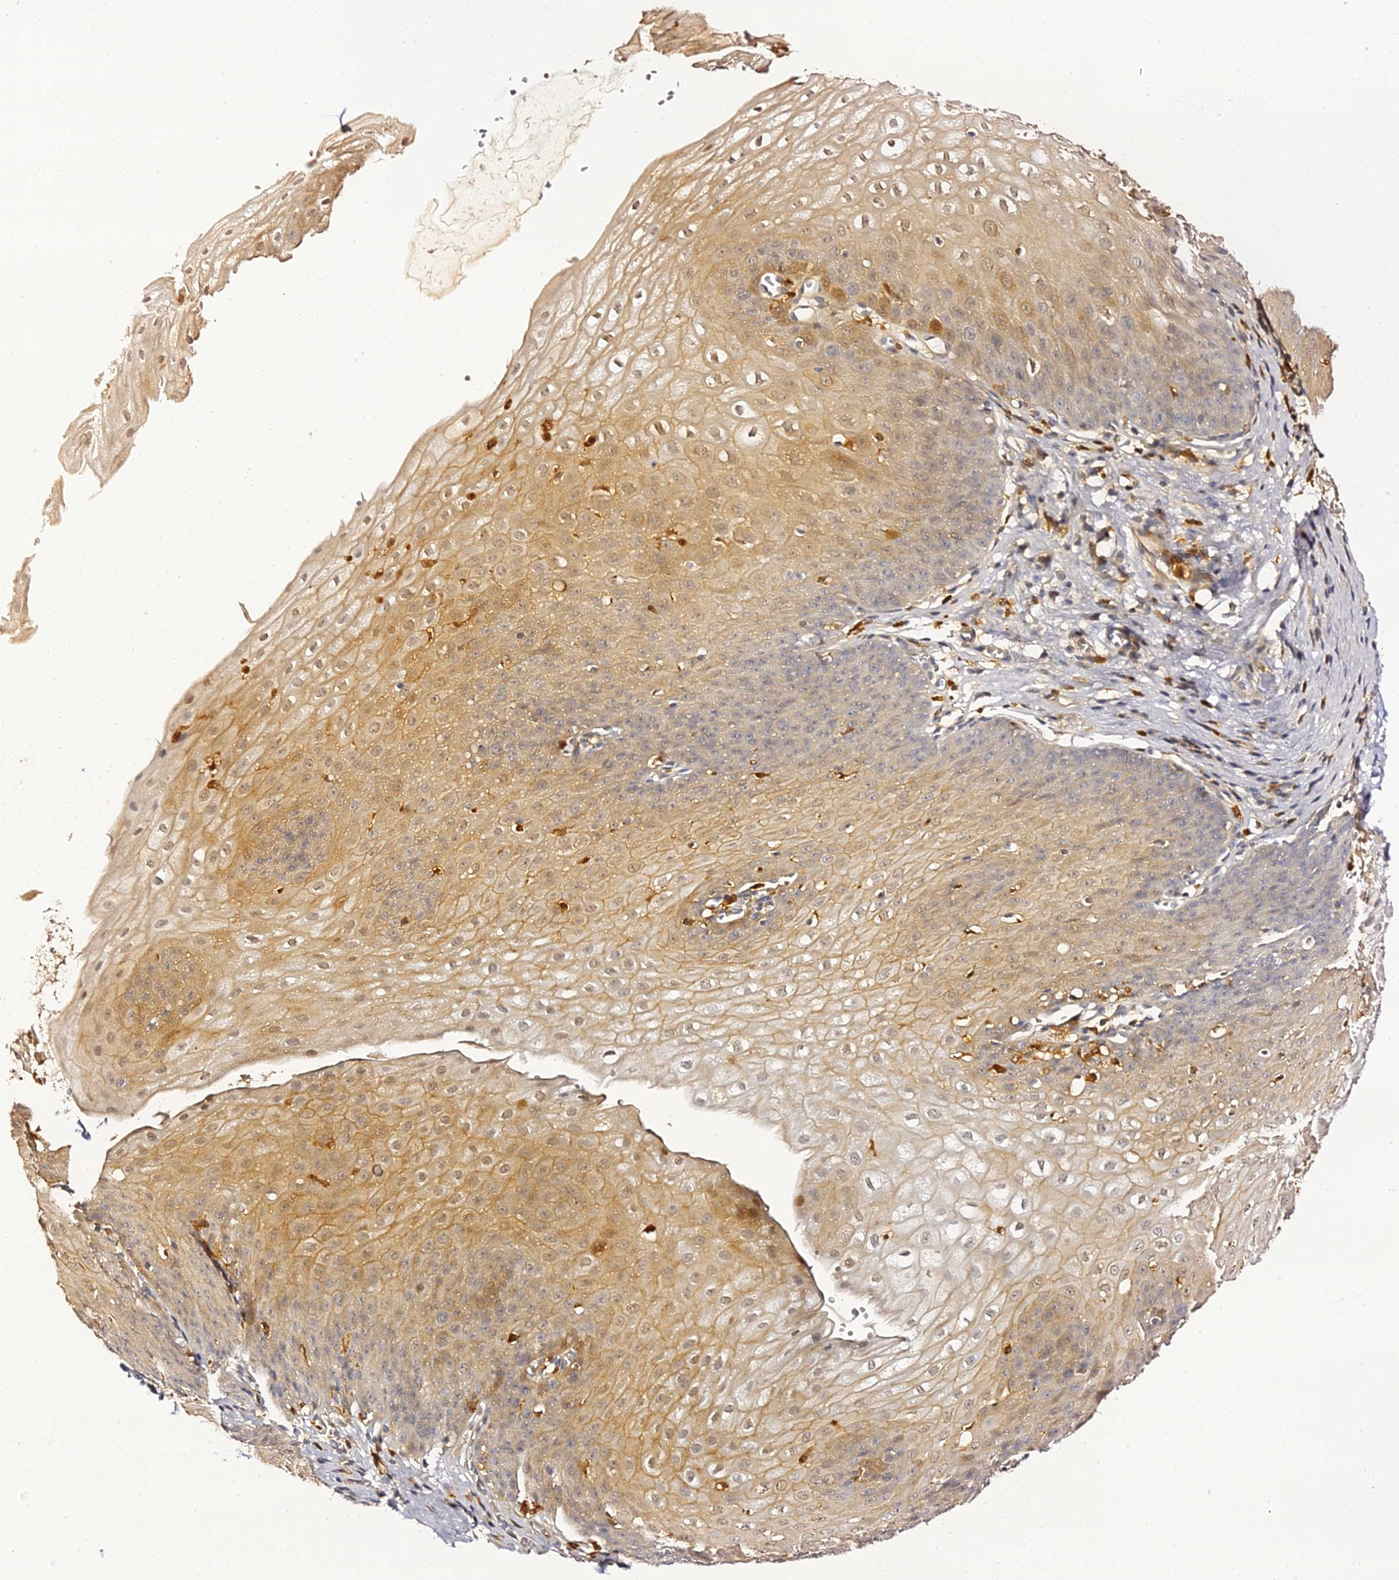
{"staining": {"intensity": "moderate", "quantity": ">75%", "location": "cytoplasmic/membranous,nuclear"}, "tissue": "esophagus", "cell_type": "Squamous epithelial cells", "image_type": "normal", "snomed": [{"axis": "morphology", "description": "Normal tissue, NOS"}, {"axis": "topography", "description": "Esophagus"}], "caption": "Immunohistochemical staining of unremarkable esophagus displays moderate cytoplasmic/membranous,nuclear protein staining in about >75% of squamous epithelial cells. Immunohistochemistry stains the protein in brown and the nuclei are stained blue.", "gene": "IL4I1", "patient": {"sex": "male", "age": 71}}